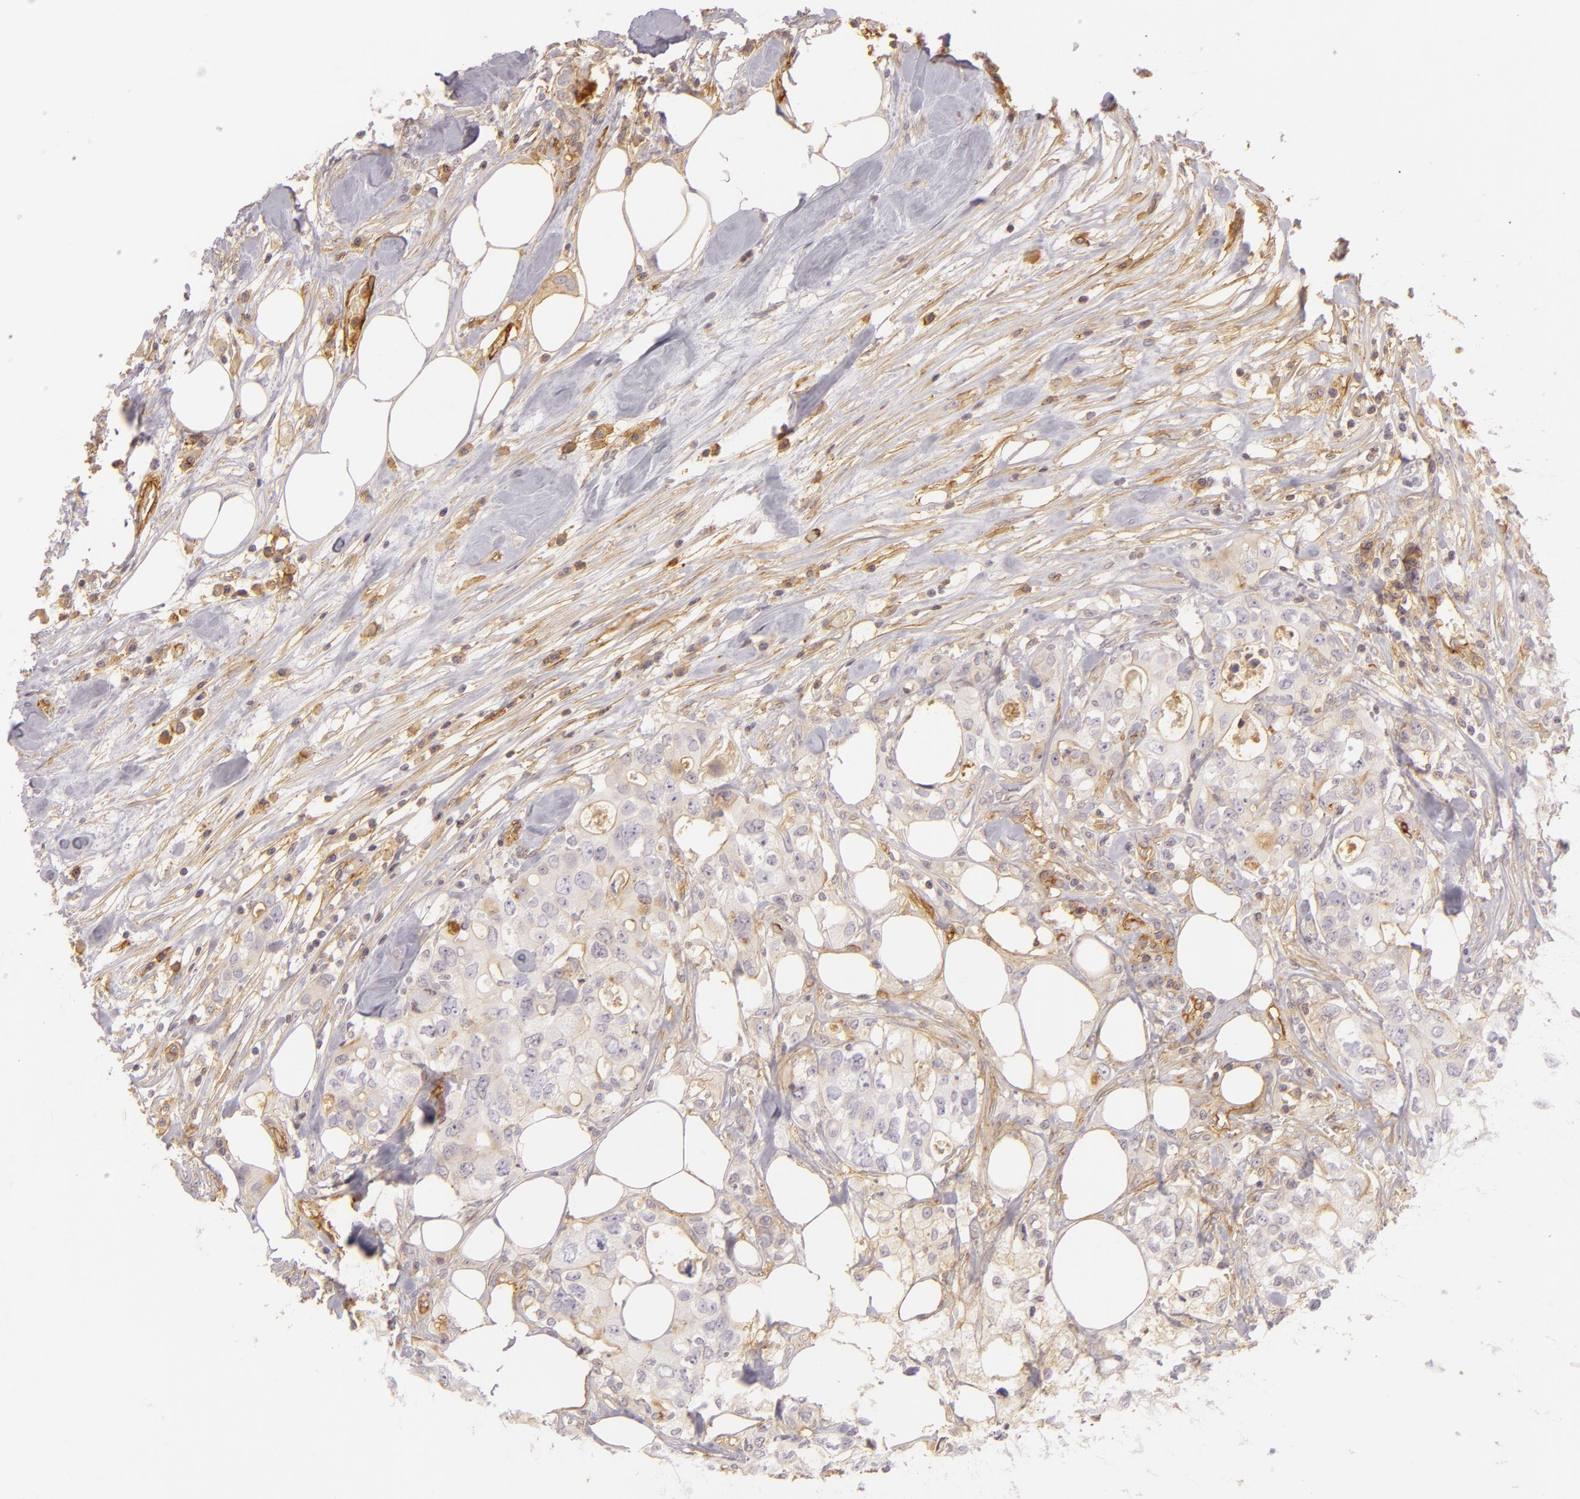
{"staining": {"intensity": "negative", "quantity": "none", "location": "none"}, "tissue": "colorectal cancer", "cell_type": "Tumor cells", "image_type": "cancer", "snomed": [{"axis": "morphology", "description": "Adenocarcinoma, NOS"}, {"axis": "topography", "description": "Rectum"}], "caption": "An IHC image of colorectal cancer (adenocarcinoma) is shown. There is no staining in tumor cells of colorectal cancer (adenocarcinoma).", "gene": "CD59", "patient": {"sex": "female", "age": 57}}